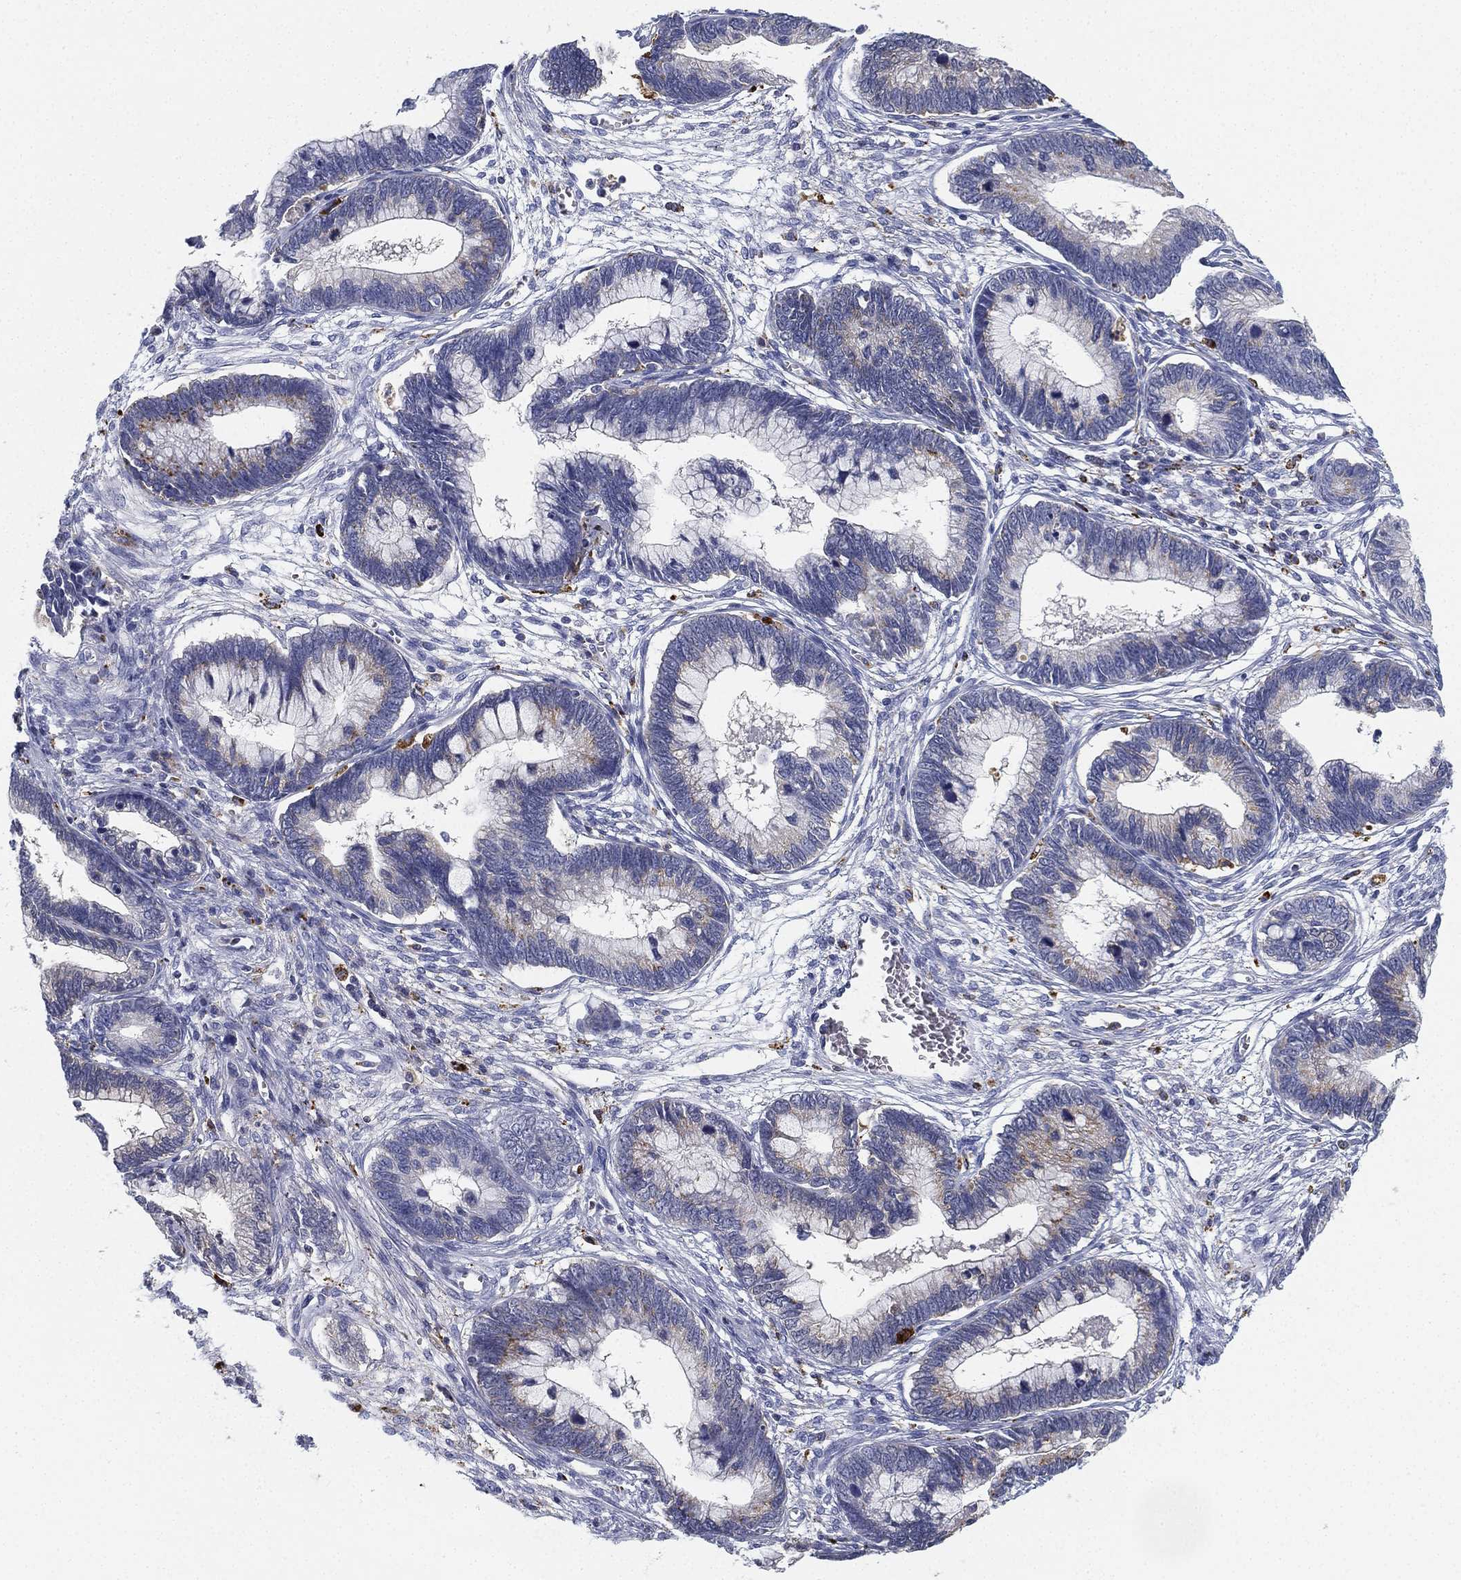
{"staining": {"intensity": "negative", "quantity": "none", "location": "none"}, "tissue": "cervical cancer", "cell_type": "Tumor cells", "image_type": "cancer", "snomed": [{"axis": "morphology", "description": "Adenocarcinoma, NOS"}, {"axis": "topography", "description": "Cervix"}], "caption": "Tumor cells are negative for protein expression in human cervical adenocarcinoma.", "gene": "NPC2", "patient": {"sex": "female", "age": 44}}